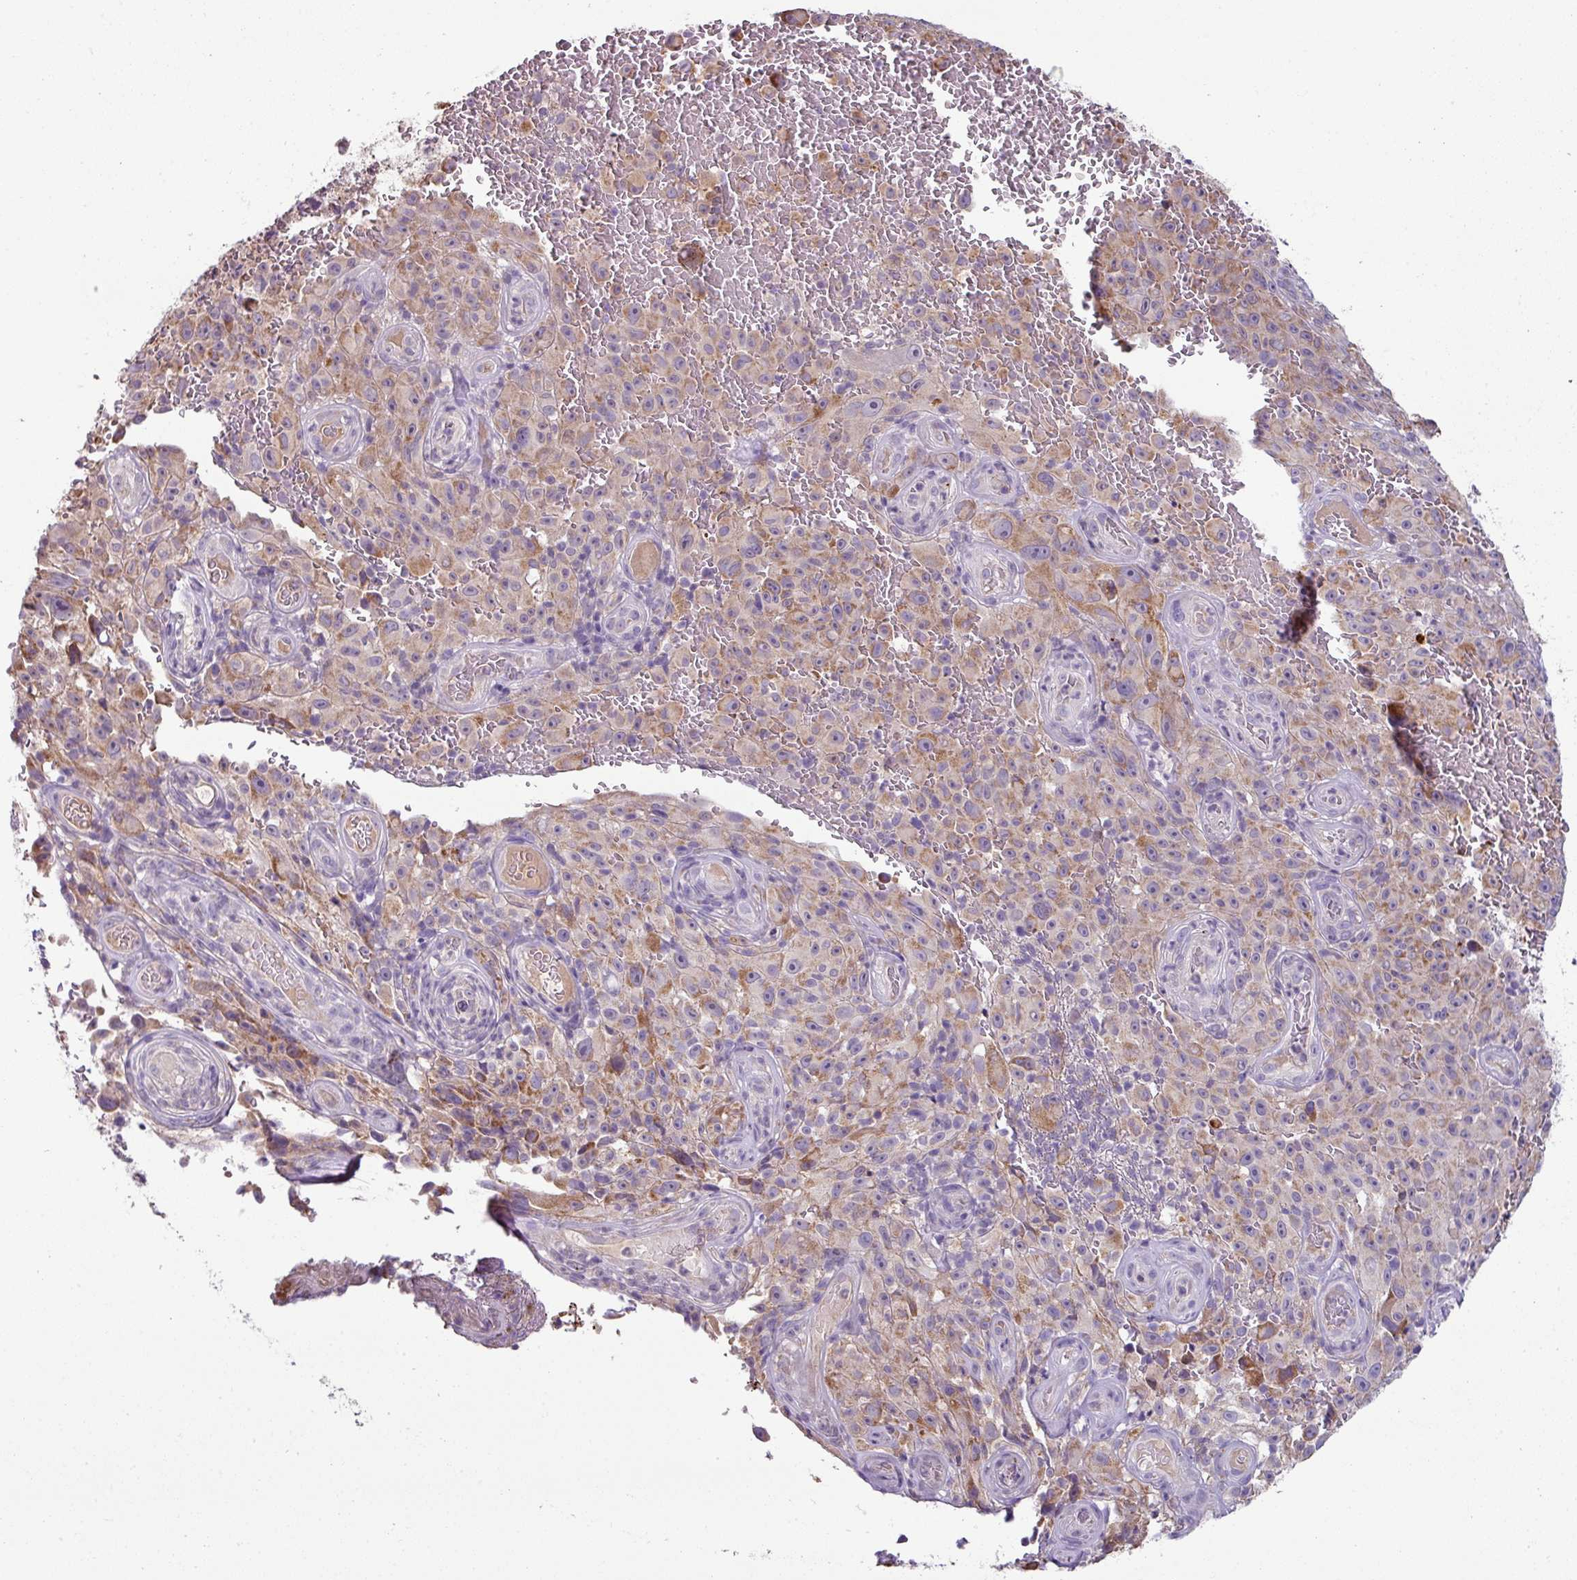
{"staining": {"intensity": "weak", "quantity": ">75%", "location": "cytoplasmic/membranous"}, "tissue": "melanoma", "cell_type": "Tumor cells", "image_type": "cancer", "snomed": [{"axis": "morphology", "description": "Malignant melanoma, NOS"}, {"axis": "topography", "description": "Skin"}], "caption": "IHC (DAB) staining of human malignant melanoma demonstrates weak cytoplasmic/membranous protein staining in approximately >75% of tumor cells.", "gene": "LRRC9", "patient": {"sex": "female", "age": 82}}